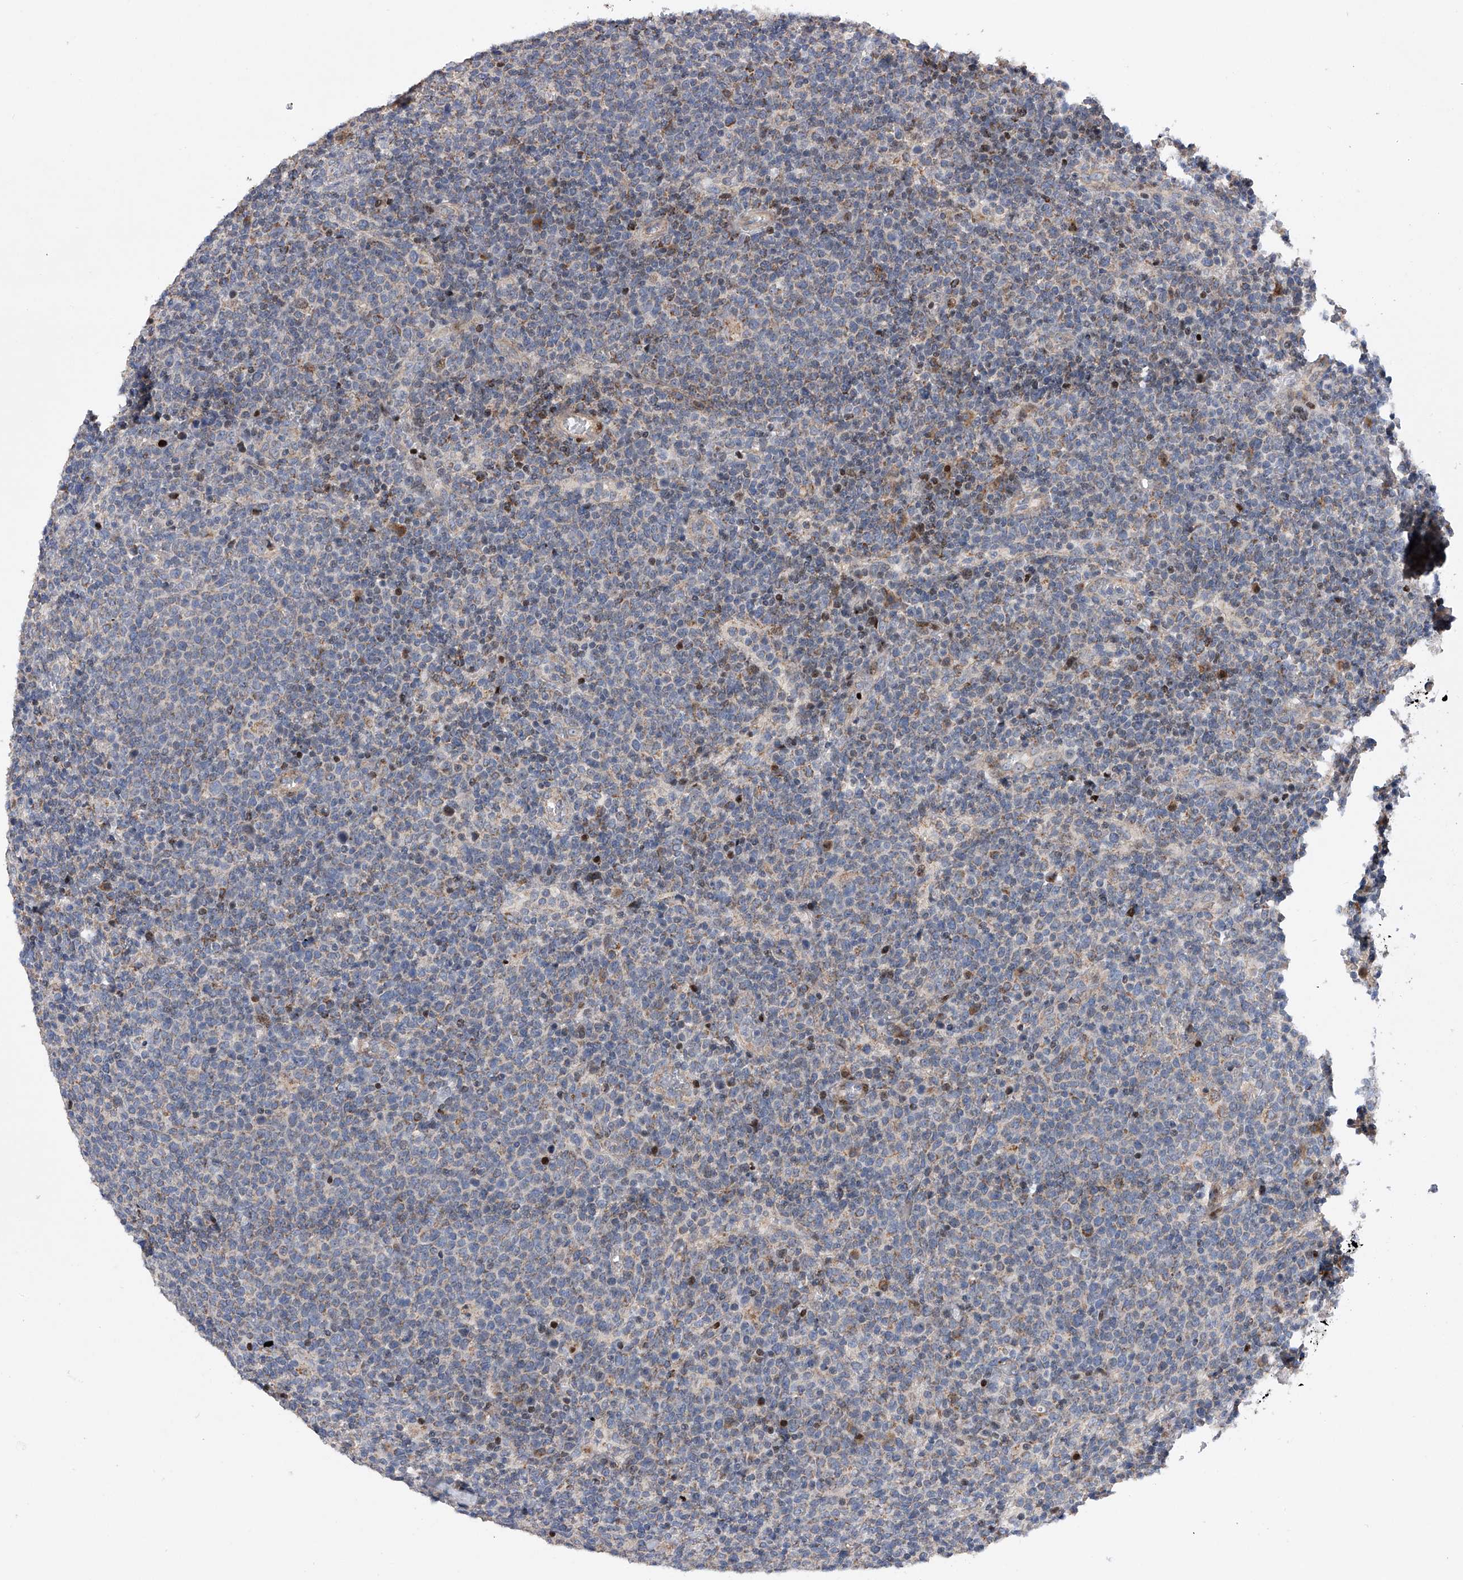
{"staining": {"intensity": "negative", "quantity": "none", "location": "none"}, "tissue": "lymphoma", "cell_type": "Tumor cells", "image_type": "cancer", "snomed": [{"axis": "morphology", "description": "Malignant lymphoma, non-Hodgkin's type, High grade"}, {"axis": "topography", "description": "Lymph node"}], "caption": "An immunohistochemistry image of high-grade malignant lymphoma, non-Hodgkin's type is shown. There is no staining in tumor cells of high-grade malignant lymphoma, non-Hodgkin's type.", "gene": "CDH12", "patient": {"sex": "male", "age": 61}}